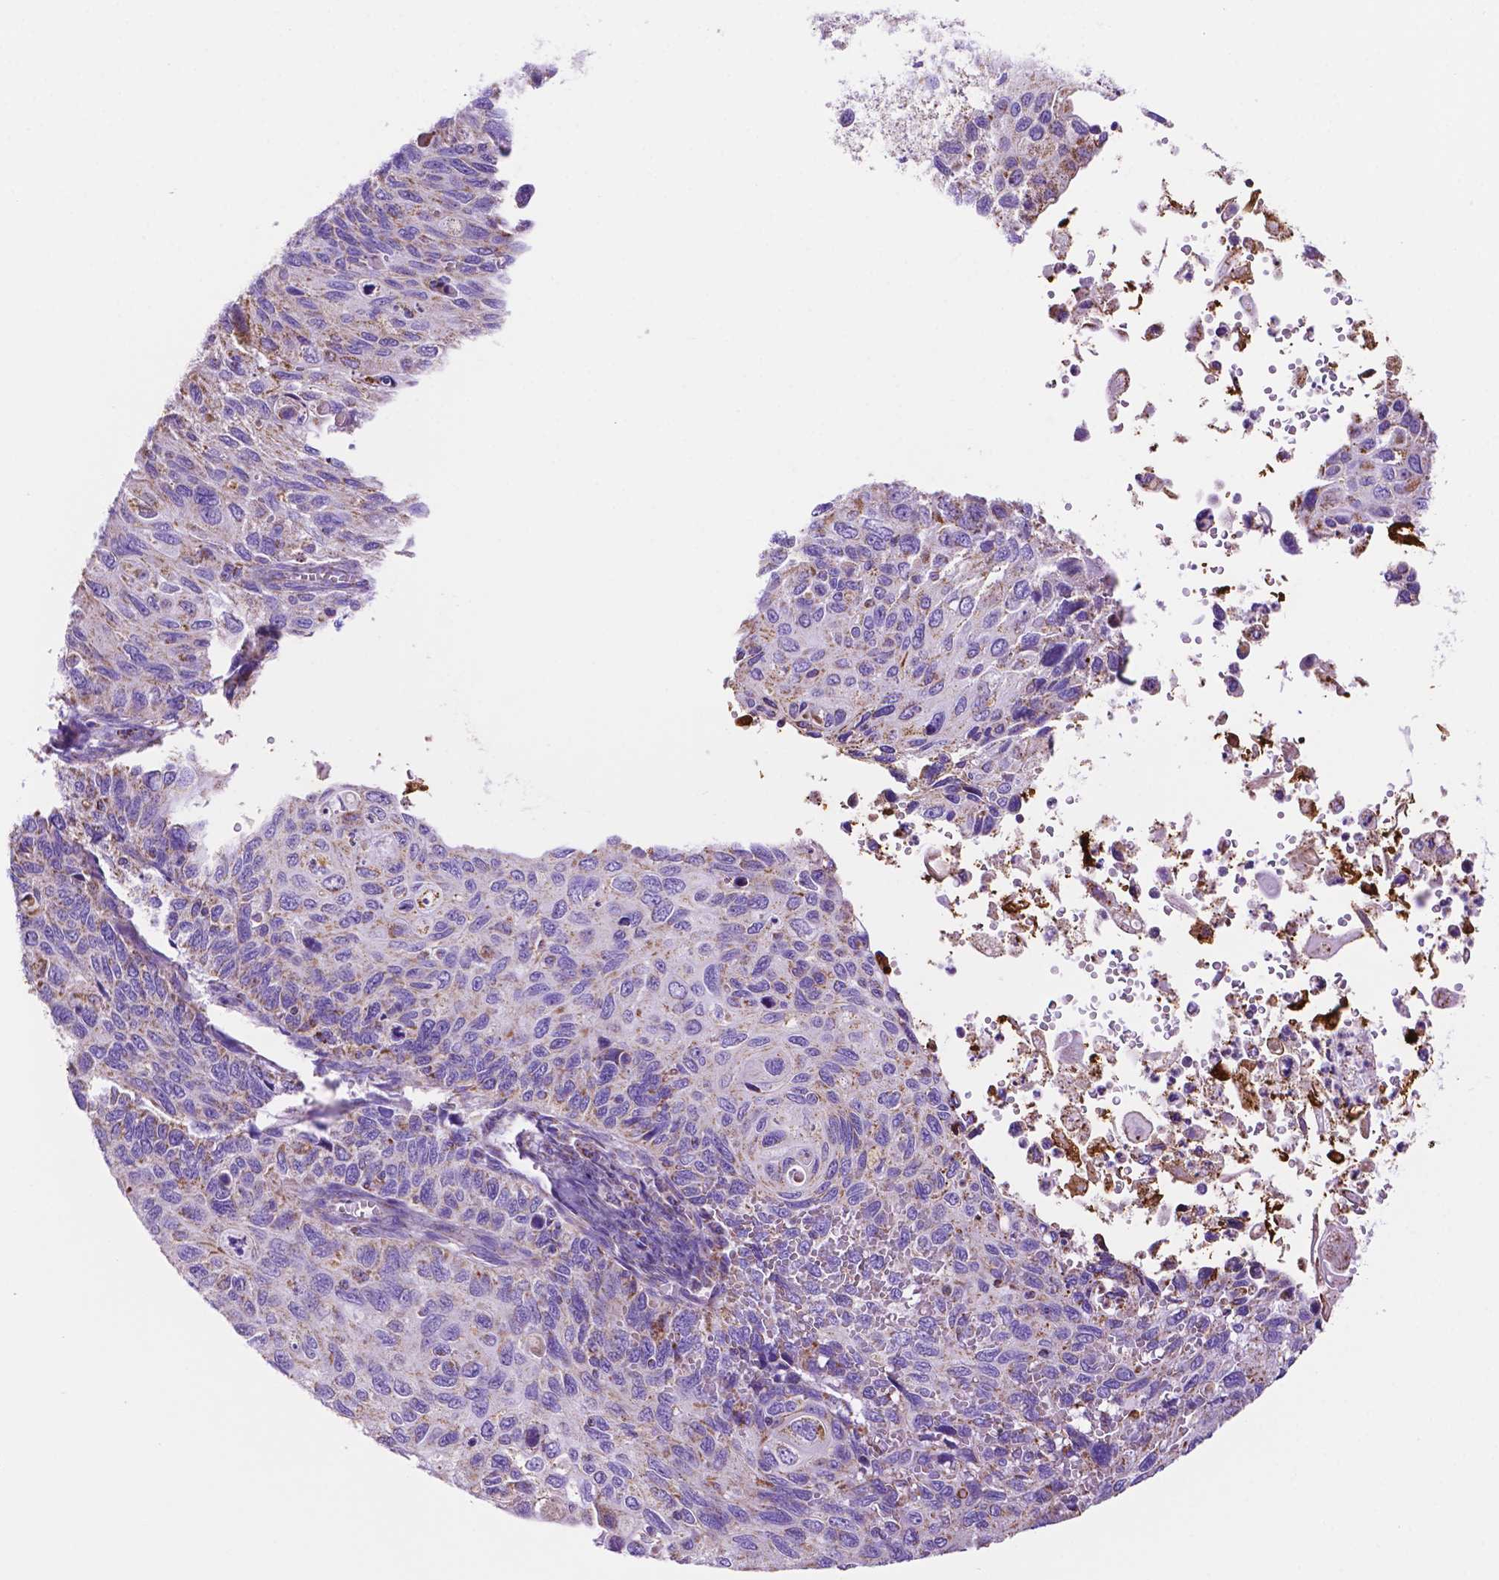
{"staining": {"intensity": "weak", "quantity": "25%-75%", "location": "cytoplasmic/membranous"}, "tissue": "cervical cancer", "cell_type": "Tumor cells", "image_type": "cancer", "snomed": [{"axis": "morphology", "description": "Squamous cell carcinoma, NOS"}, {"axis": "topography", "description": "Cervix"}], "caption": "A low amount of weak cytoplasmic/membranous staining is identified in about 25%-75% of tumor cells in cervical cancer tissue.", "gene": "GDPD5", "patient": {"sex": "female", "age": 70}}